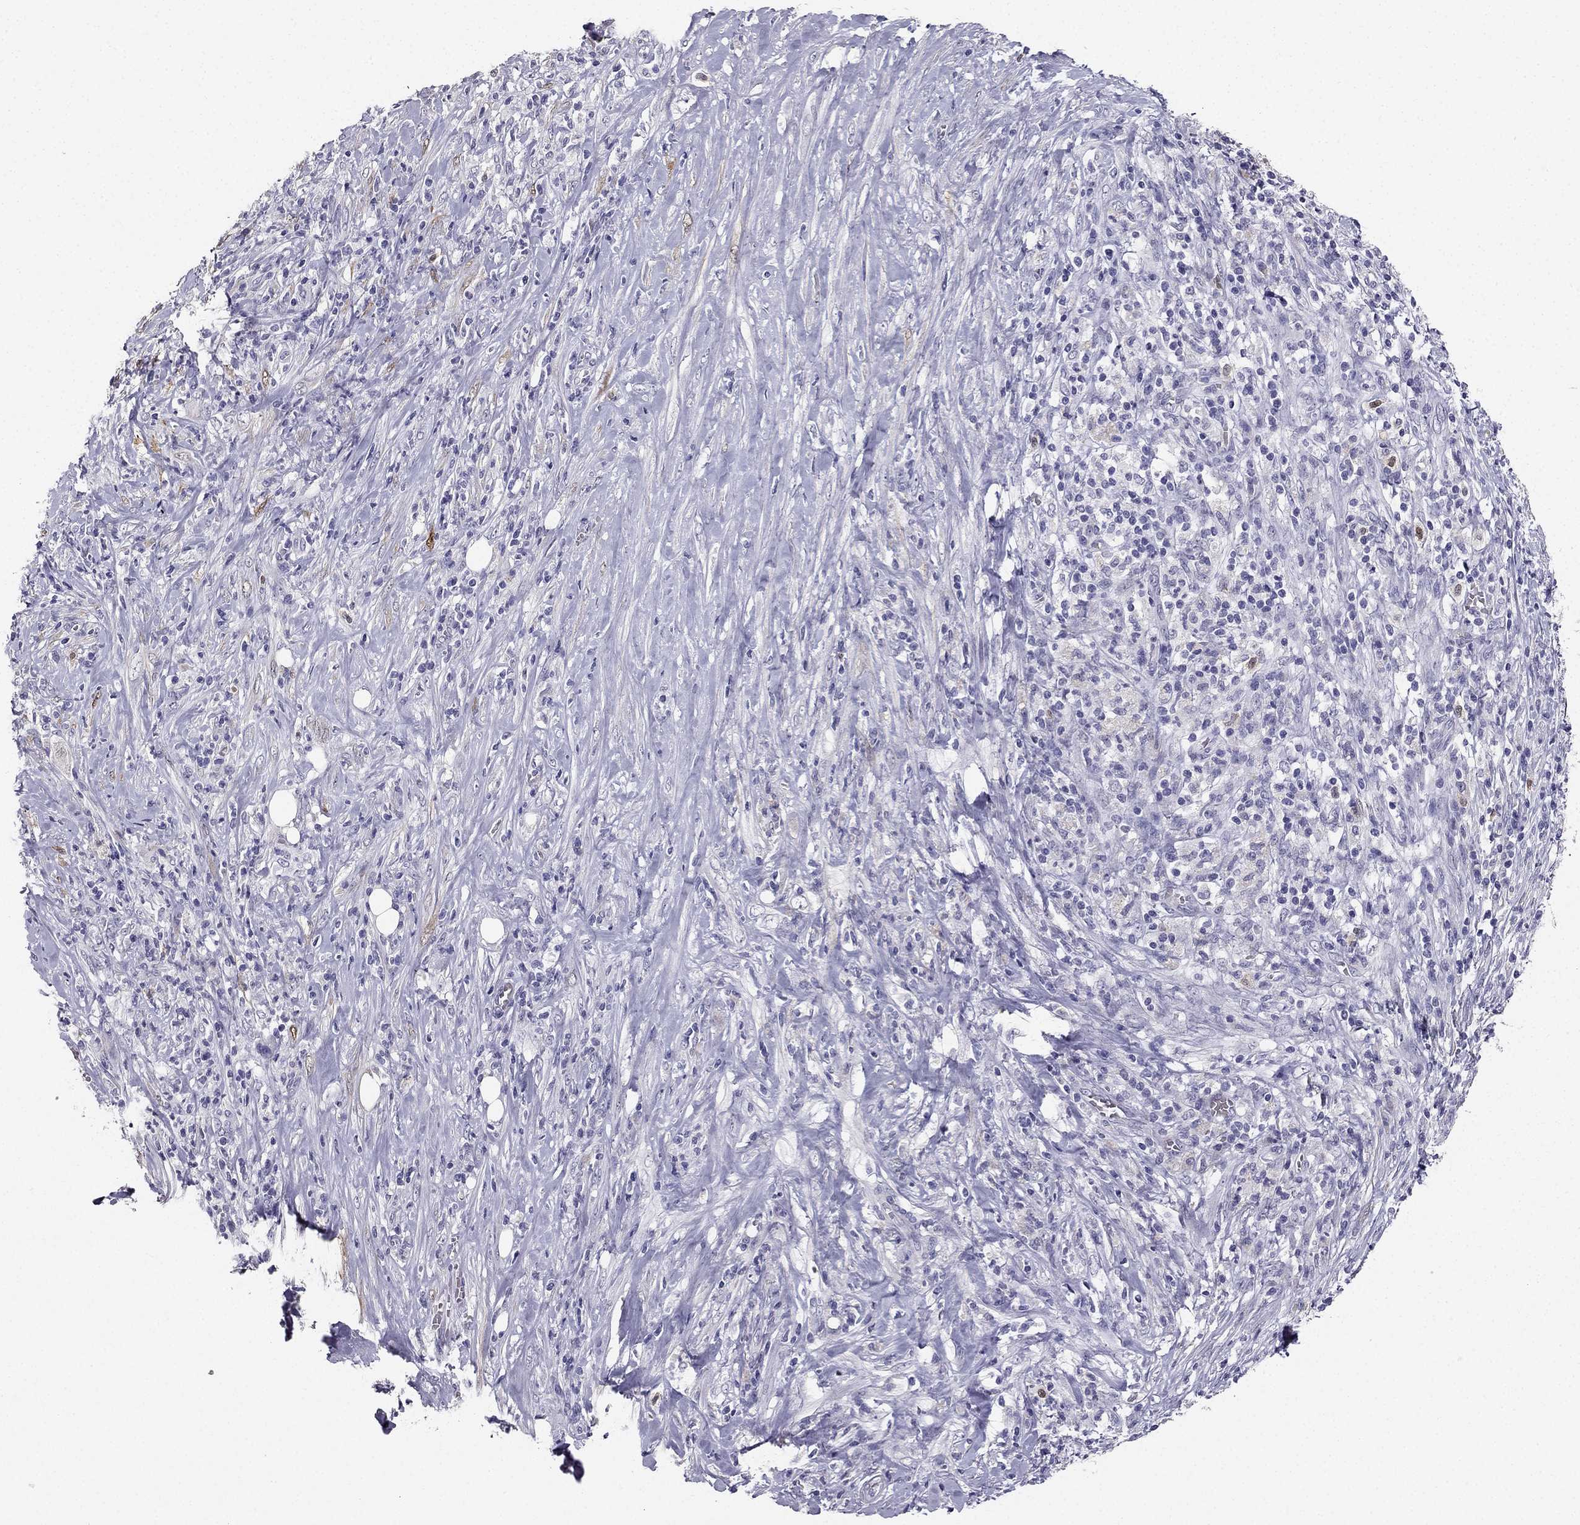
{"staining": {"intensity": "negative", "quantity": "none", "location": "none"}, "tissue": "pancreatic cancer", "cell_type": "Tumor cells", "image_type": "cancer", "snomed": [{"axis": "morphology", "description": "Adenocarcinoma, NOS"}, {"axis": "topography", "description": "Pancreas"}], "caption": "Tumor cells are negative for protein expression in human pancreatic adenocarcinoma.", "gene": "CALB2", "patient": {"sex": "male", "age": 57}}